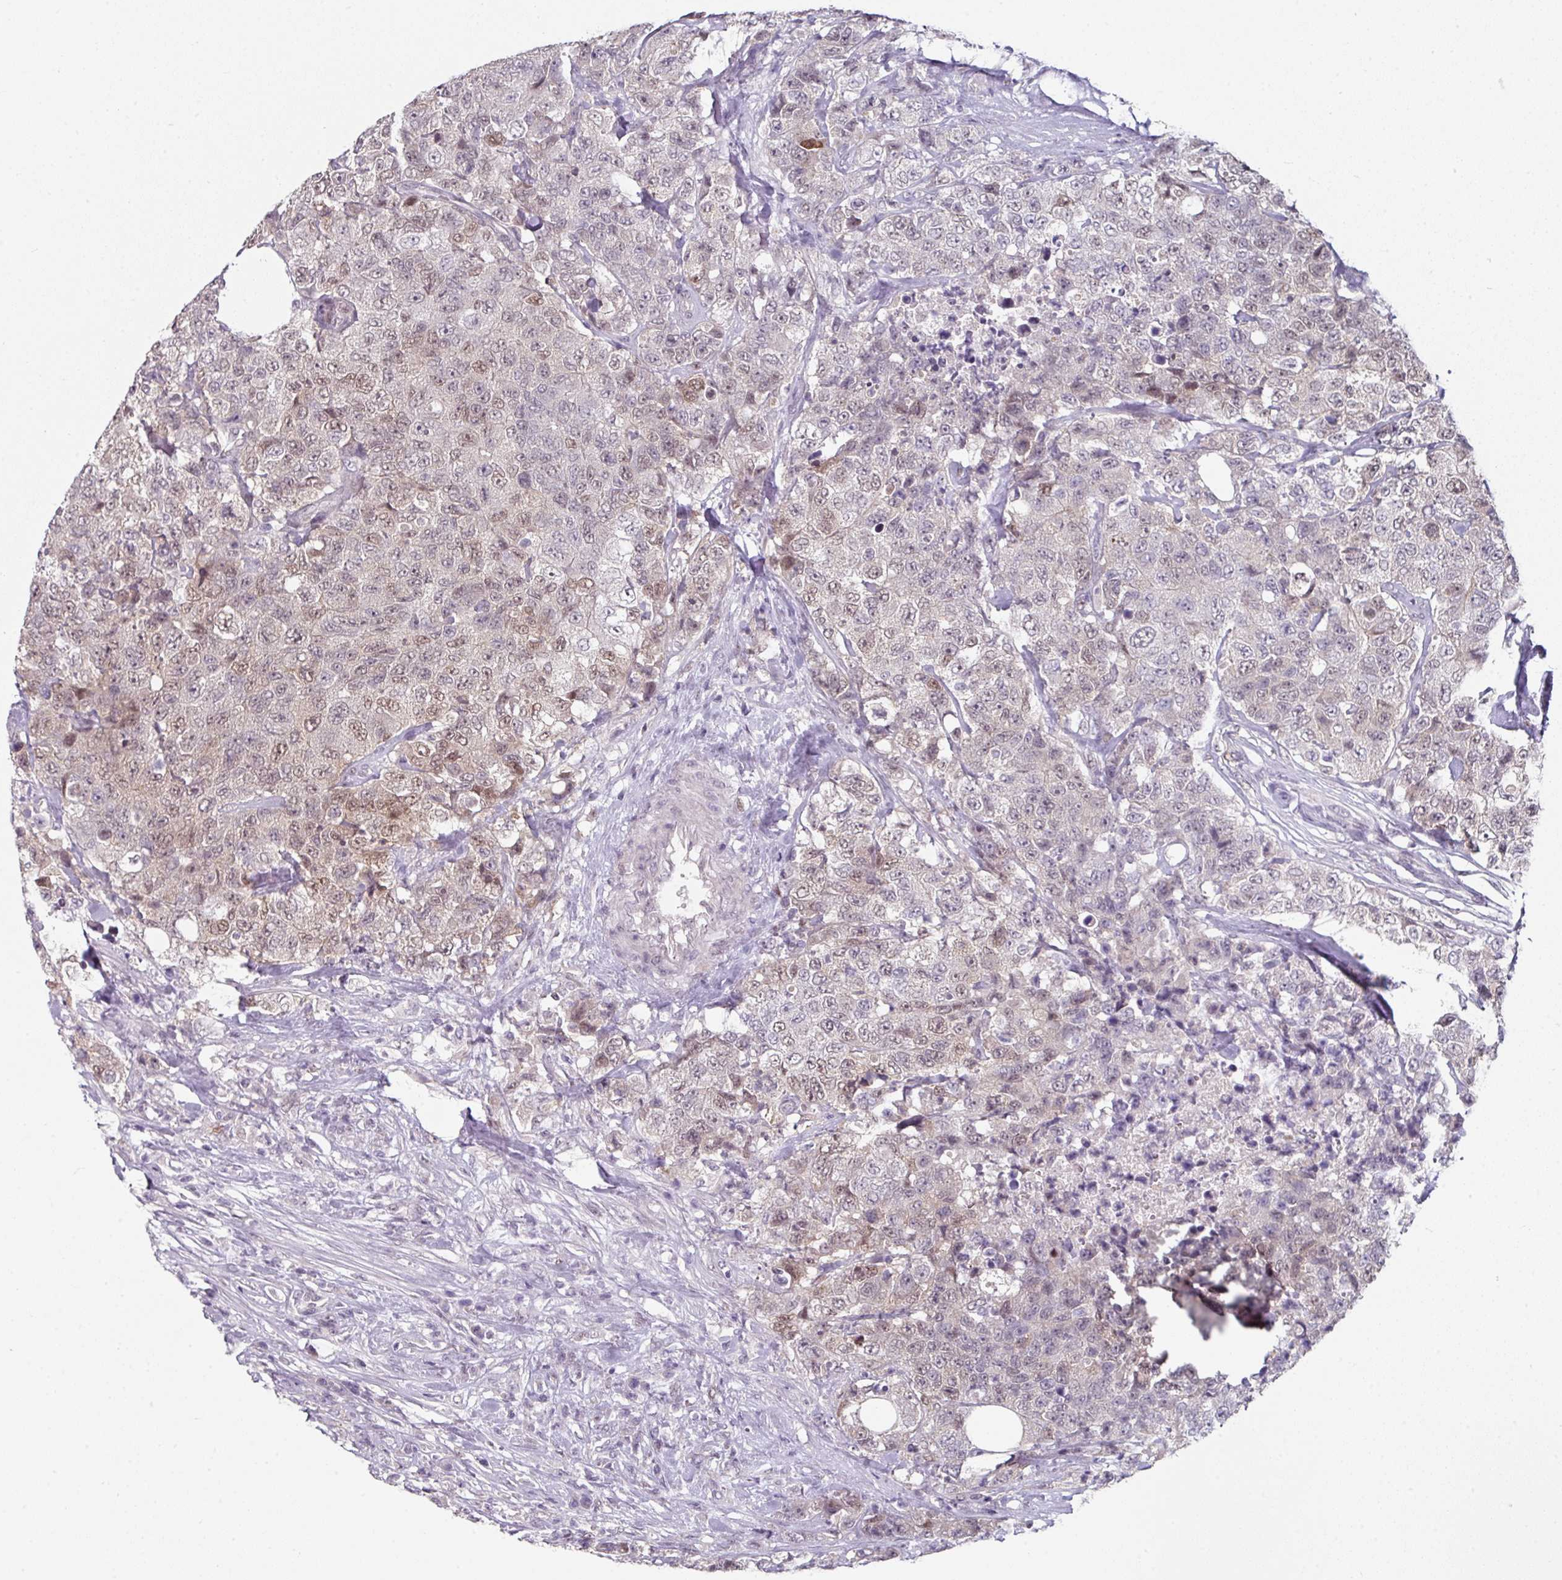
{"staining": {"intensity": "weak", "quantity": ">75%", "location": "nuclear"}, "tissue": "urothelial cancer", "cell_type": "Tumor cells", "image_type": "cancer", "snomed": [{"axis": "morphology", "description": "Urothelial carcinoma, High grade"}, {"axis": "topography", "description": "Urinary bladder"}], "caption": "Immunohistochemical staining of urothelial cancer reveals weak nuclear protein expression in approximately >75% of tumor cells.", "gene": "ELK1", "patient": {"sex": "female", "age": 78}}